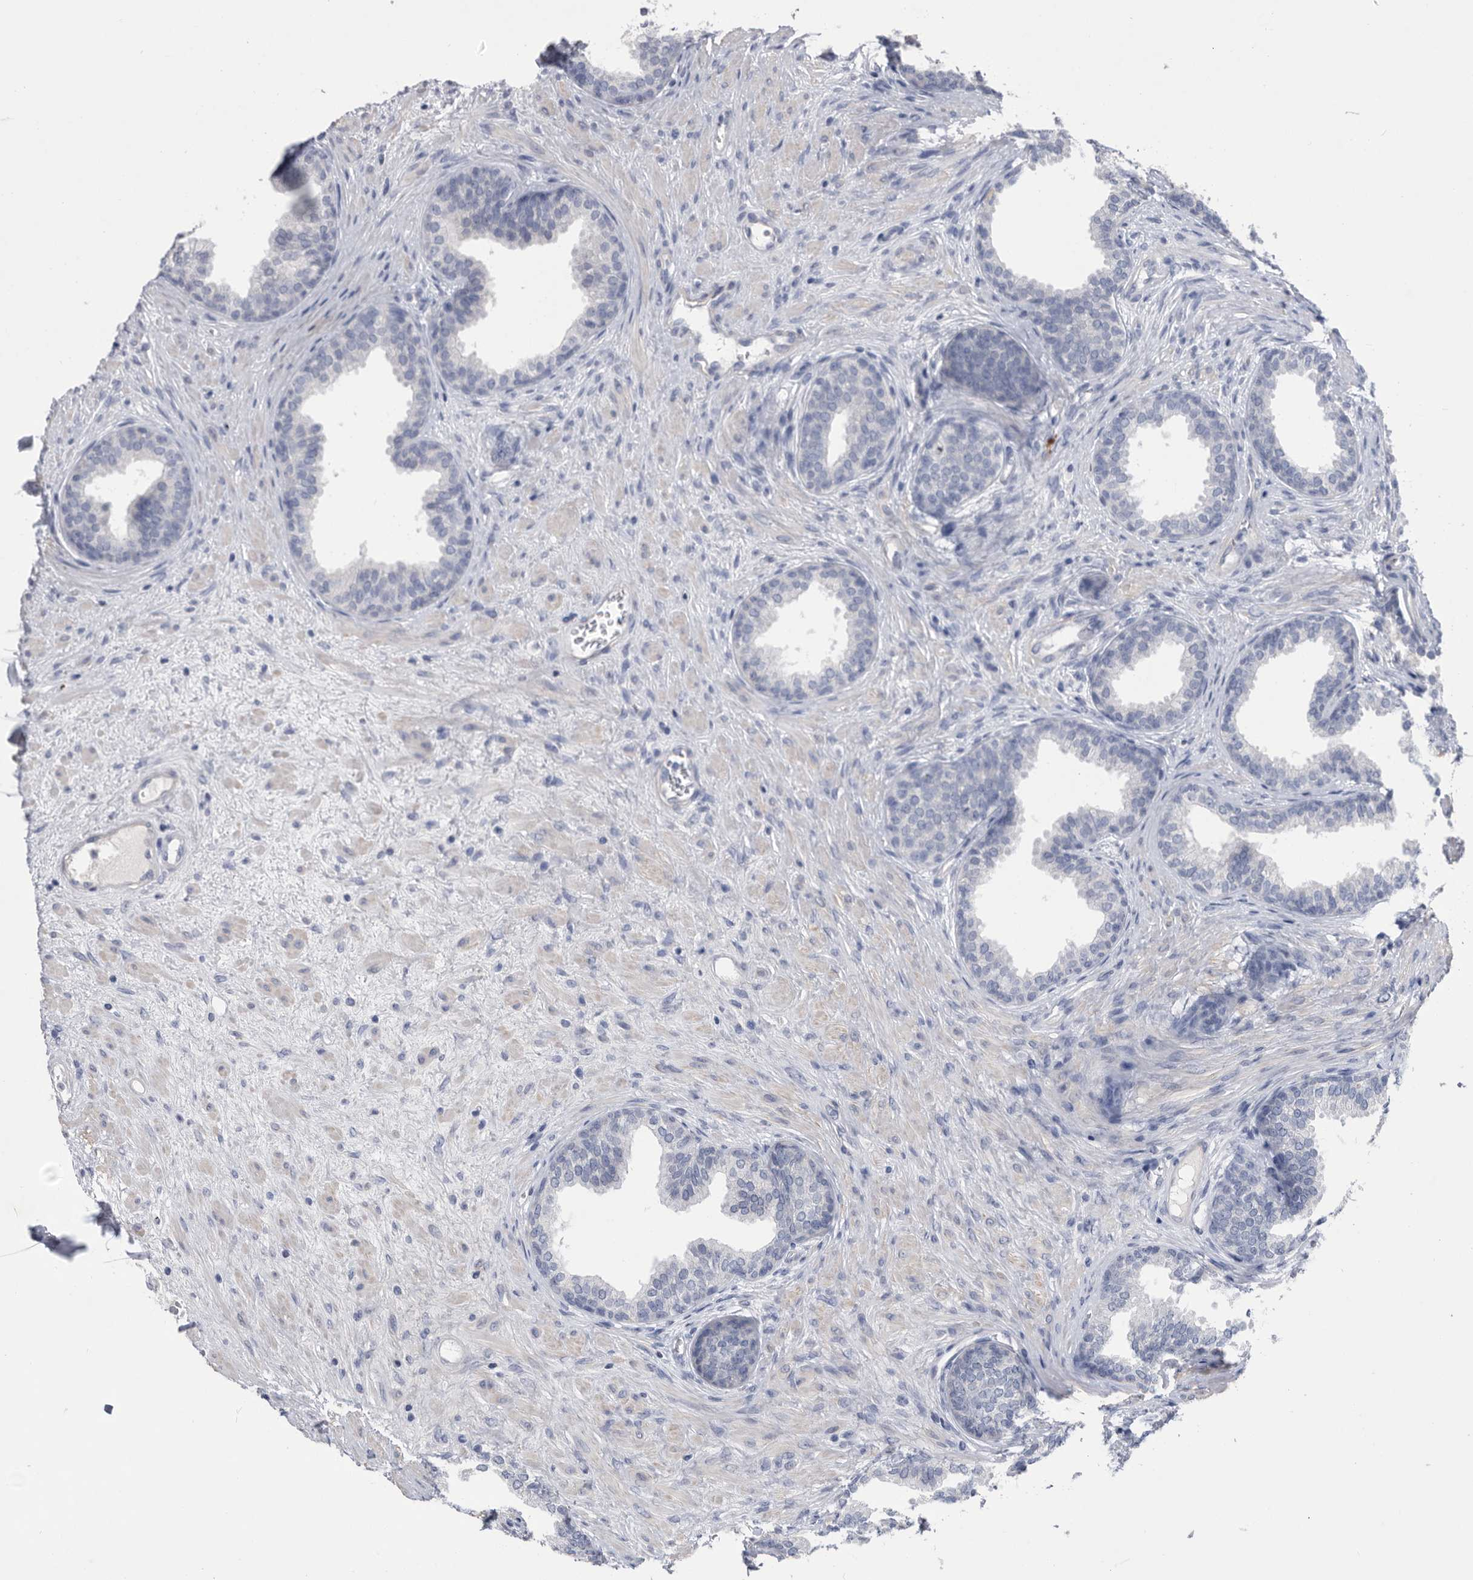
{"staining": {"intensity": "negative", "quantity": "none", "location": "none"}, "tissue": "prostate", "cell_type": "Glandular cells", "image_type": "normal", "snomed": [{"axis": "morphology", "description": "Normal tissue, NOS"}, {"axis": "topography", "description": "Prostate"}], "caption": "DAB immunohistochemical staining of benign human prostate shows no significant expression in glandular cells. Nuclei are stained in blue.", "gene": "BTBD6", "patient": {"sex": "male", "age": 76}}